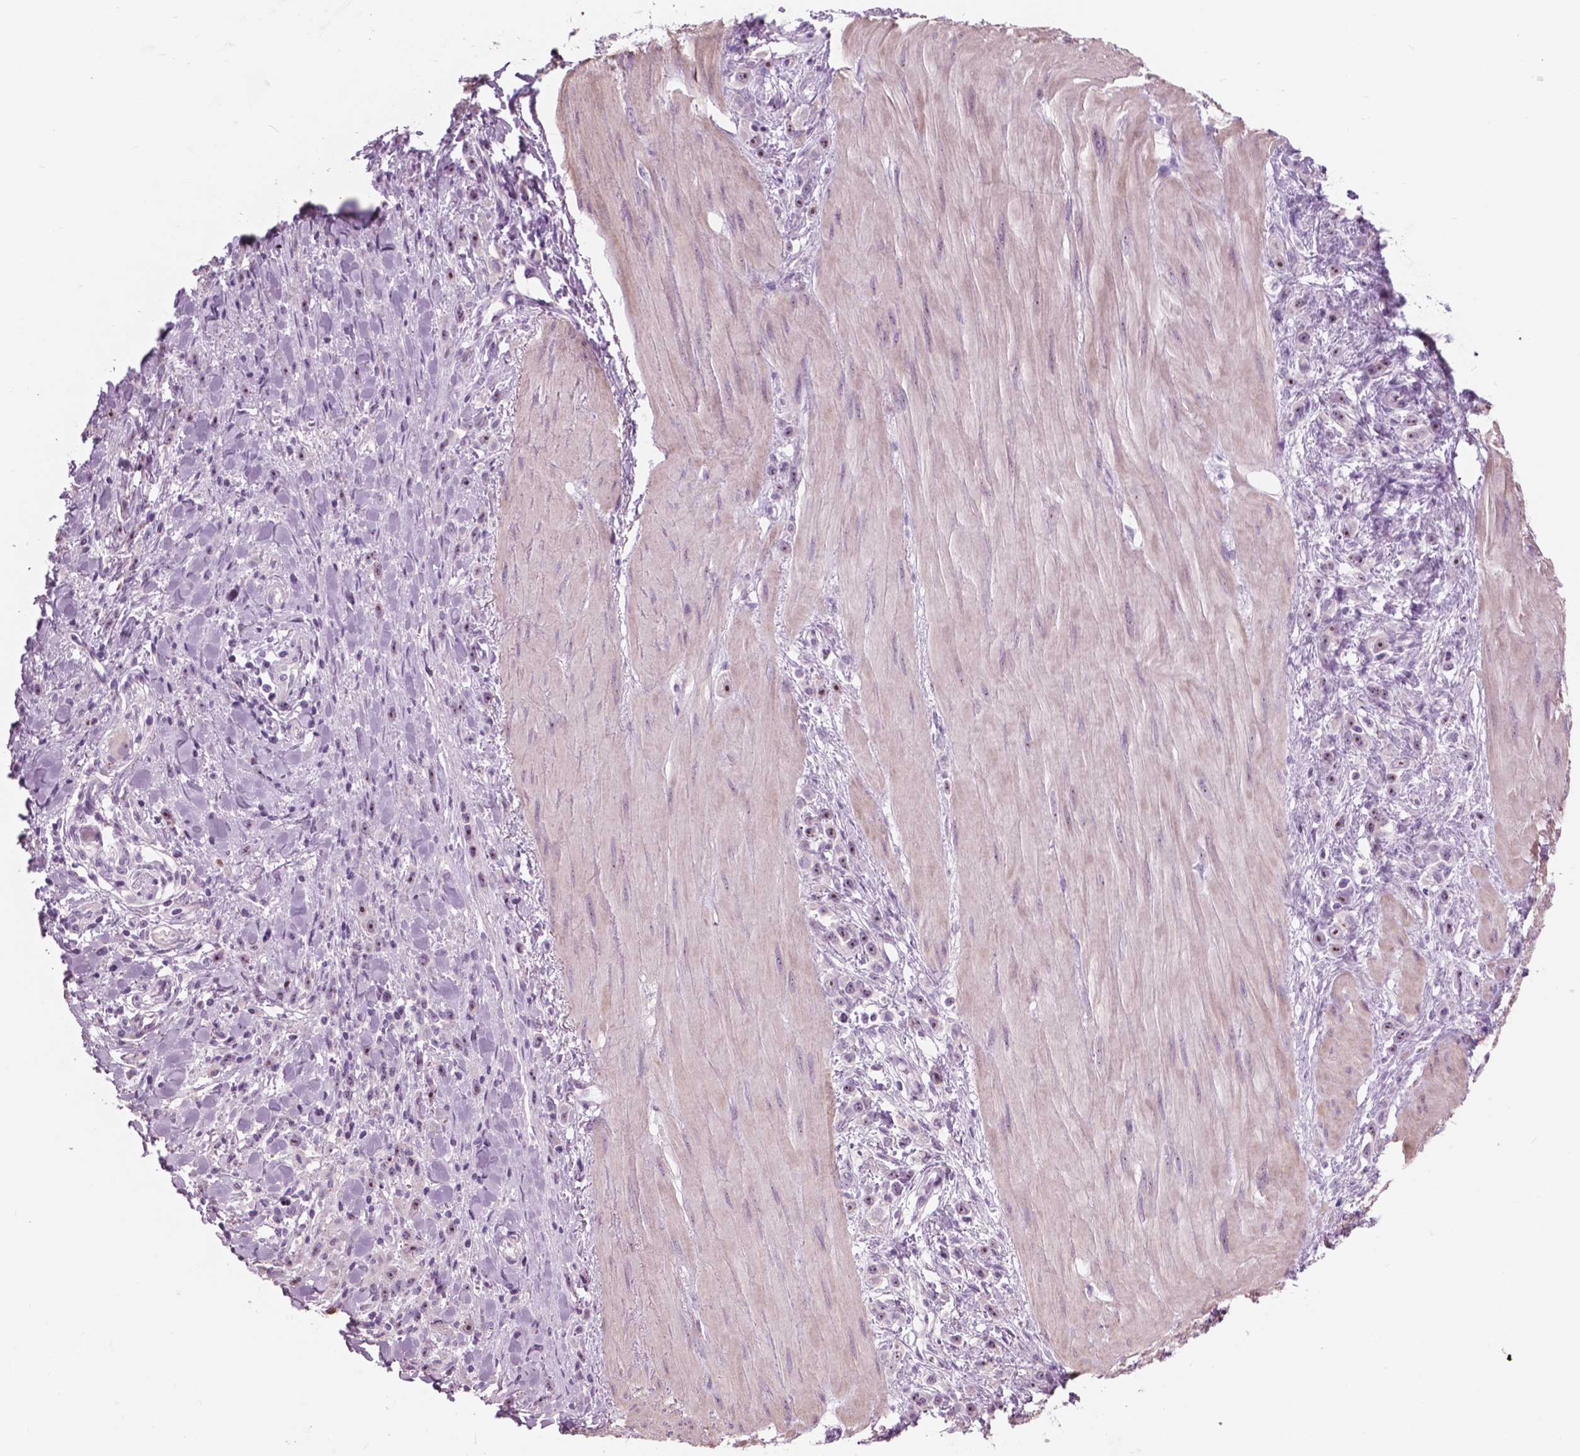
{"staining": {"intensity": "moderate", "quantity": "<25%", "location": "nuclear"}, "tissue": "stomach cancer", "cell_type": "Tumor cells", "image_type": "cancer", "snomed": [{"axis": "morphology", "description": "Adenocarcinoma, NOS"}, {"axis": "topography", "description": "Stomach"}], "caption": "Immunohistochemistry of adenocarcinoma (stomach) shows low levels of moderate nuclear positivity in about <25% of tumor cells.", "gene": "ZNF853", "patient": {"sex": "male", "age": 47}}